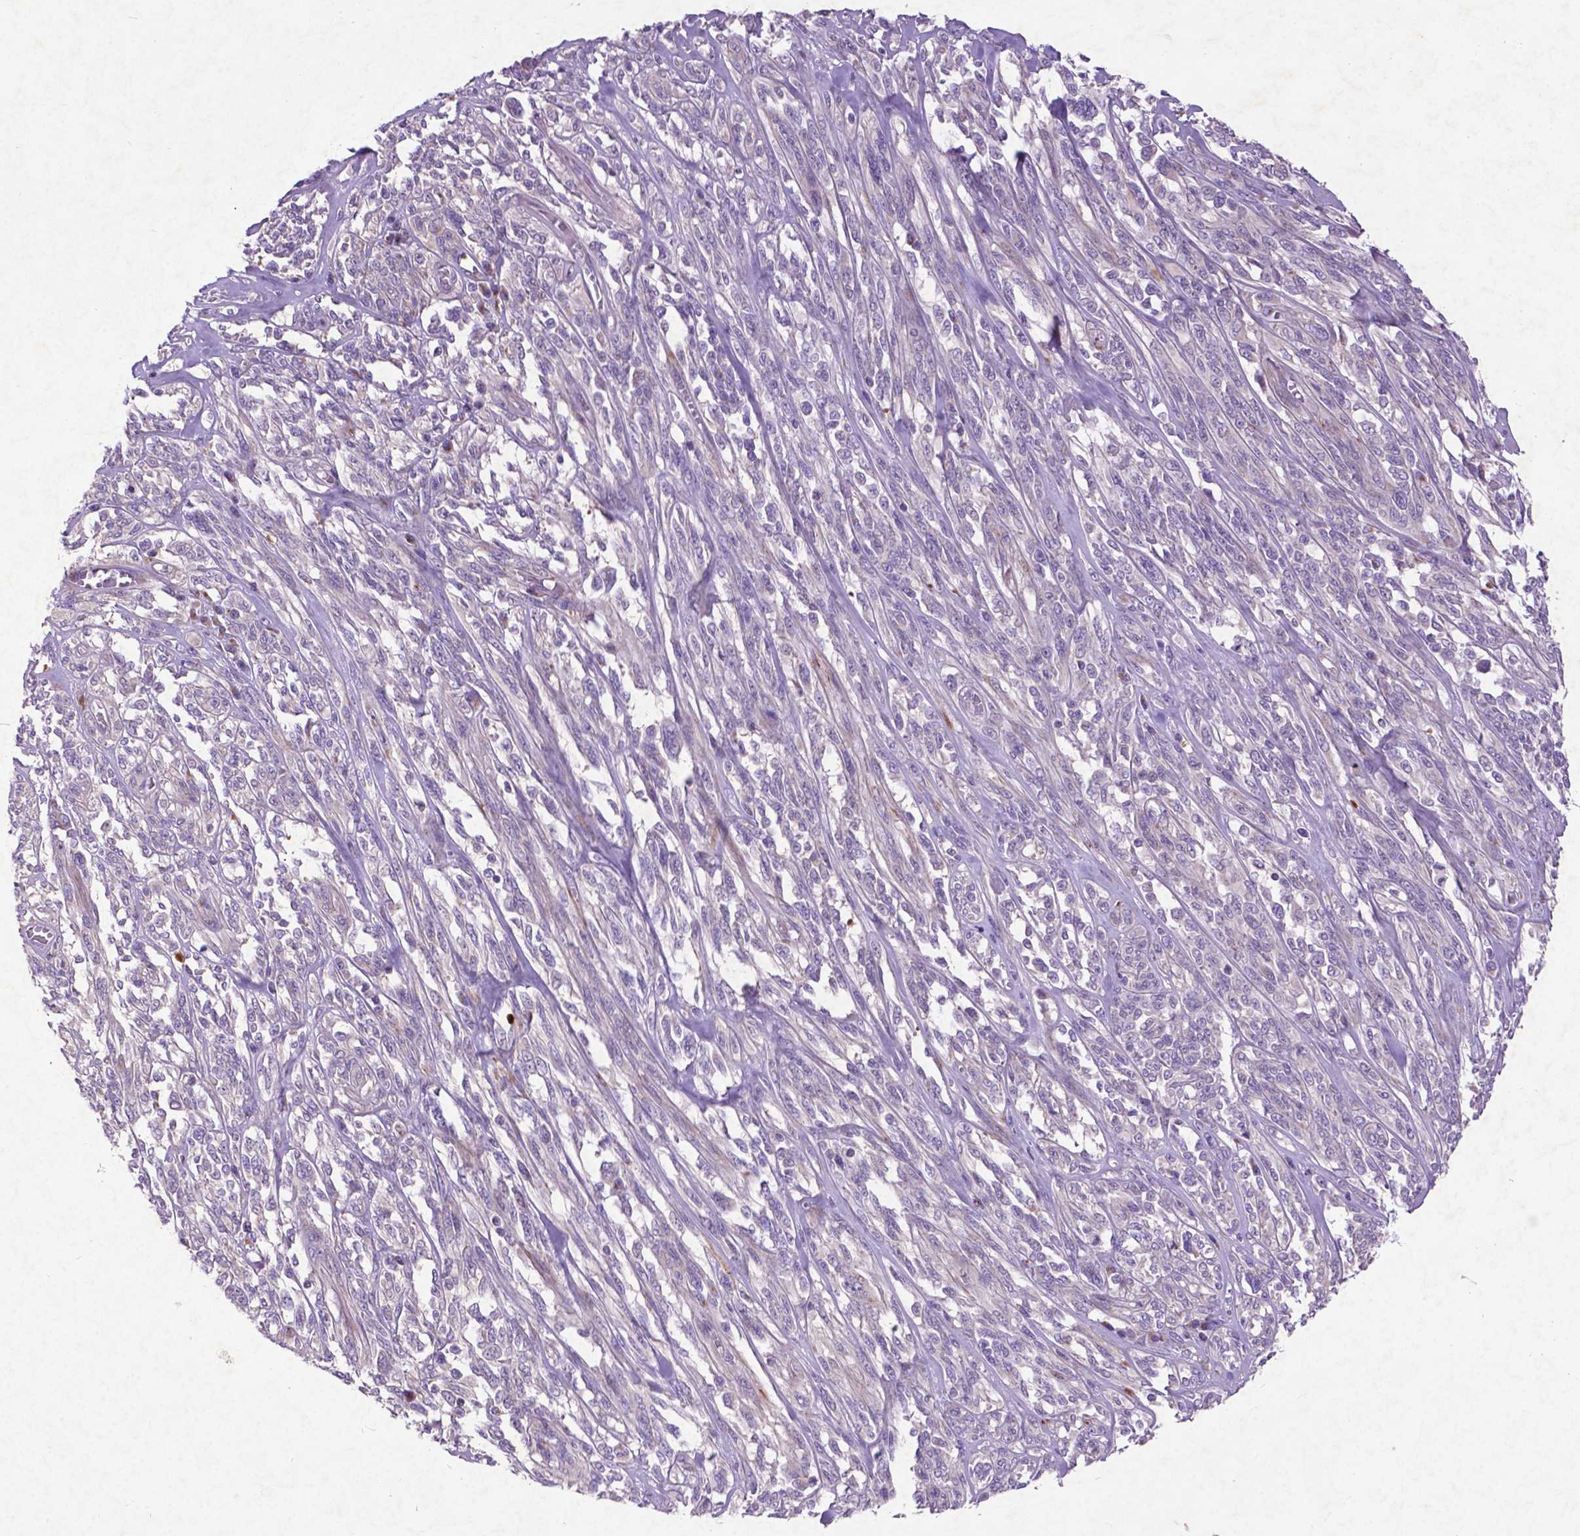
{"staining": {"intensity": "negative", "quantity": "none", "location": "none"}, "tissue": "melanoma", "cell_type": "Tumor cells", "image_type": "cancer", "snomed": [{"axis": "morphology", "description": "Malignant melanoma, NOS"}, {"axis": "topography", "description": "Skin"}], "caption": "Human malignant melanoma stained for a protein using IHC displays no expression in tumor cells.", "gene": "ATG4D", "patient": {"sex": "female", "age": 91}}